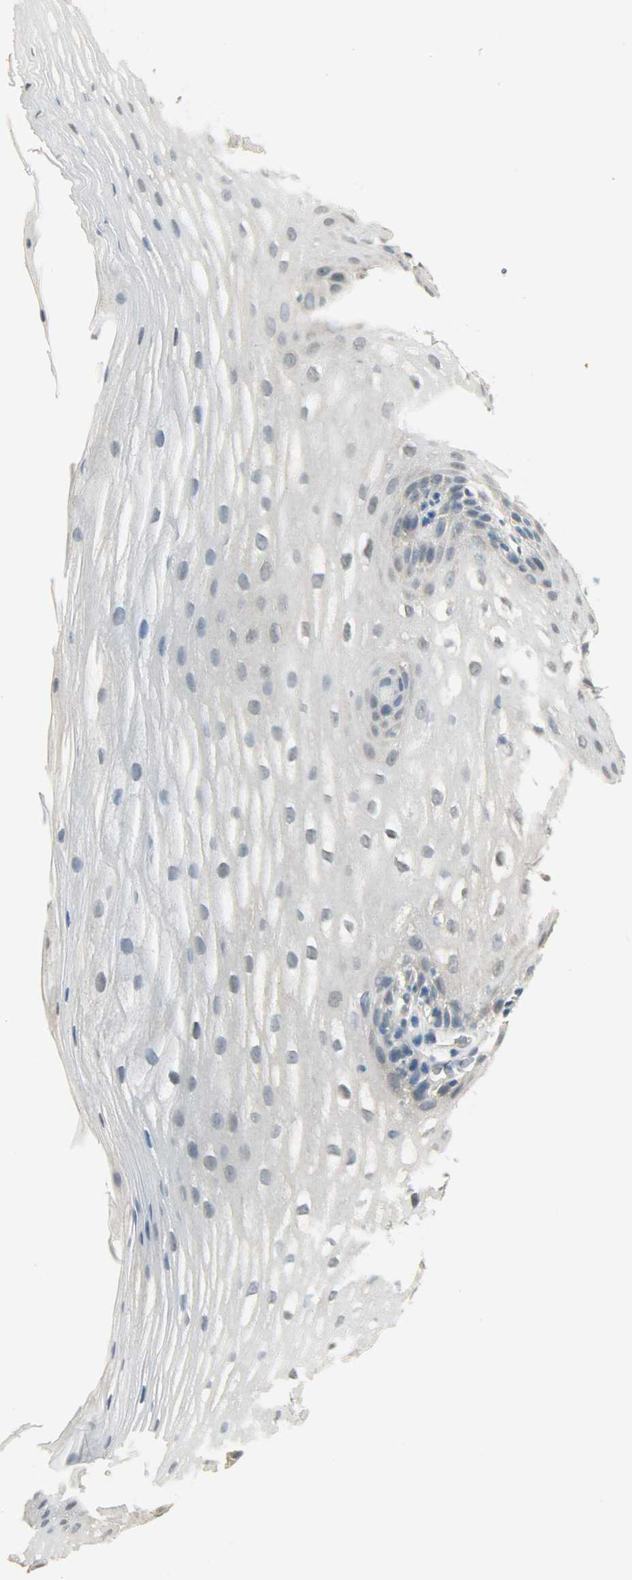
{"staining": {"intensity": "negative", "quantity": "none", "location": "none"}, "tissue": "esophagus", "cell_type": "Squamous epithelial cells", "image_type": "normal", "snomed": [{"axis": "morphology", "description": "Normal tissue, NOS"}, {"axis": "topography", "description": "Esophagus"}], "caption": "Esophagus stained for a protein using IHC shows no positivity squamous epithelial cells.", "gene": "PRMT5", "patient": {"sex": "female", "age": 70}}